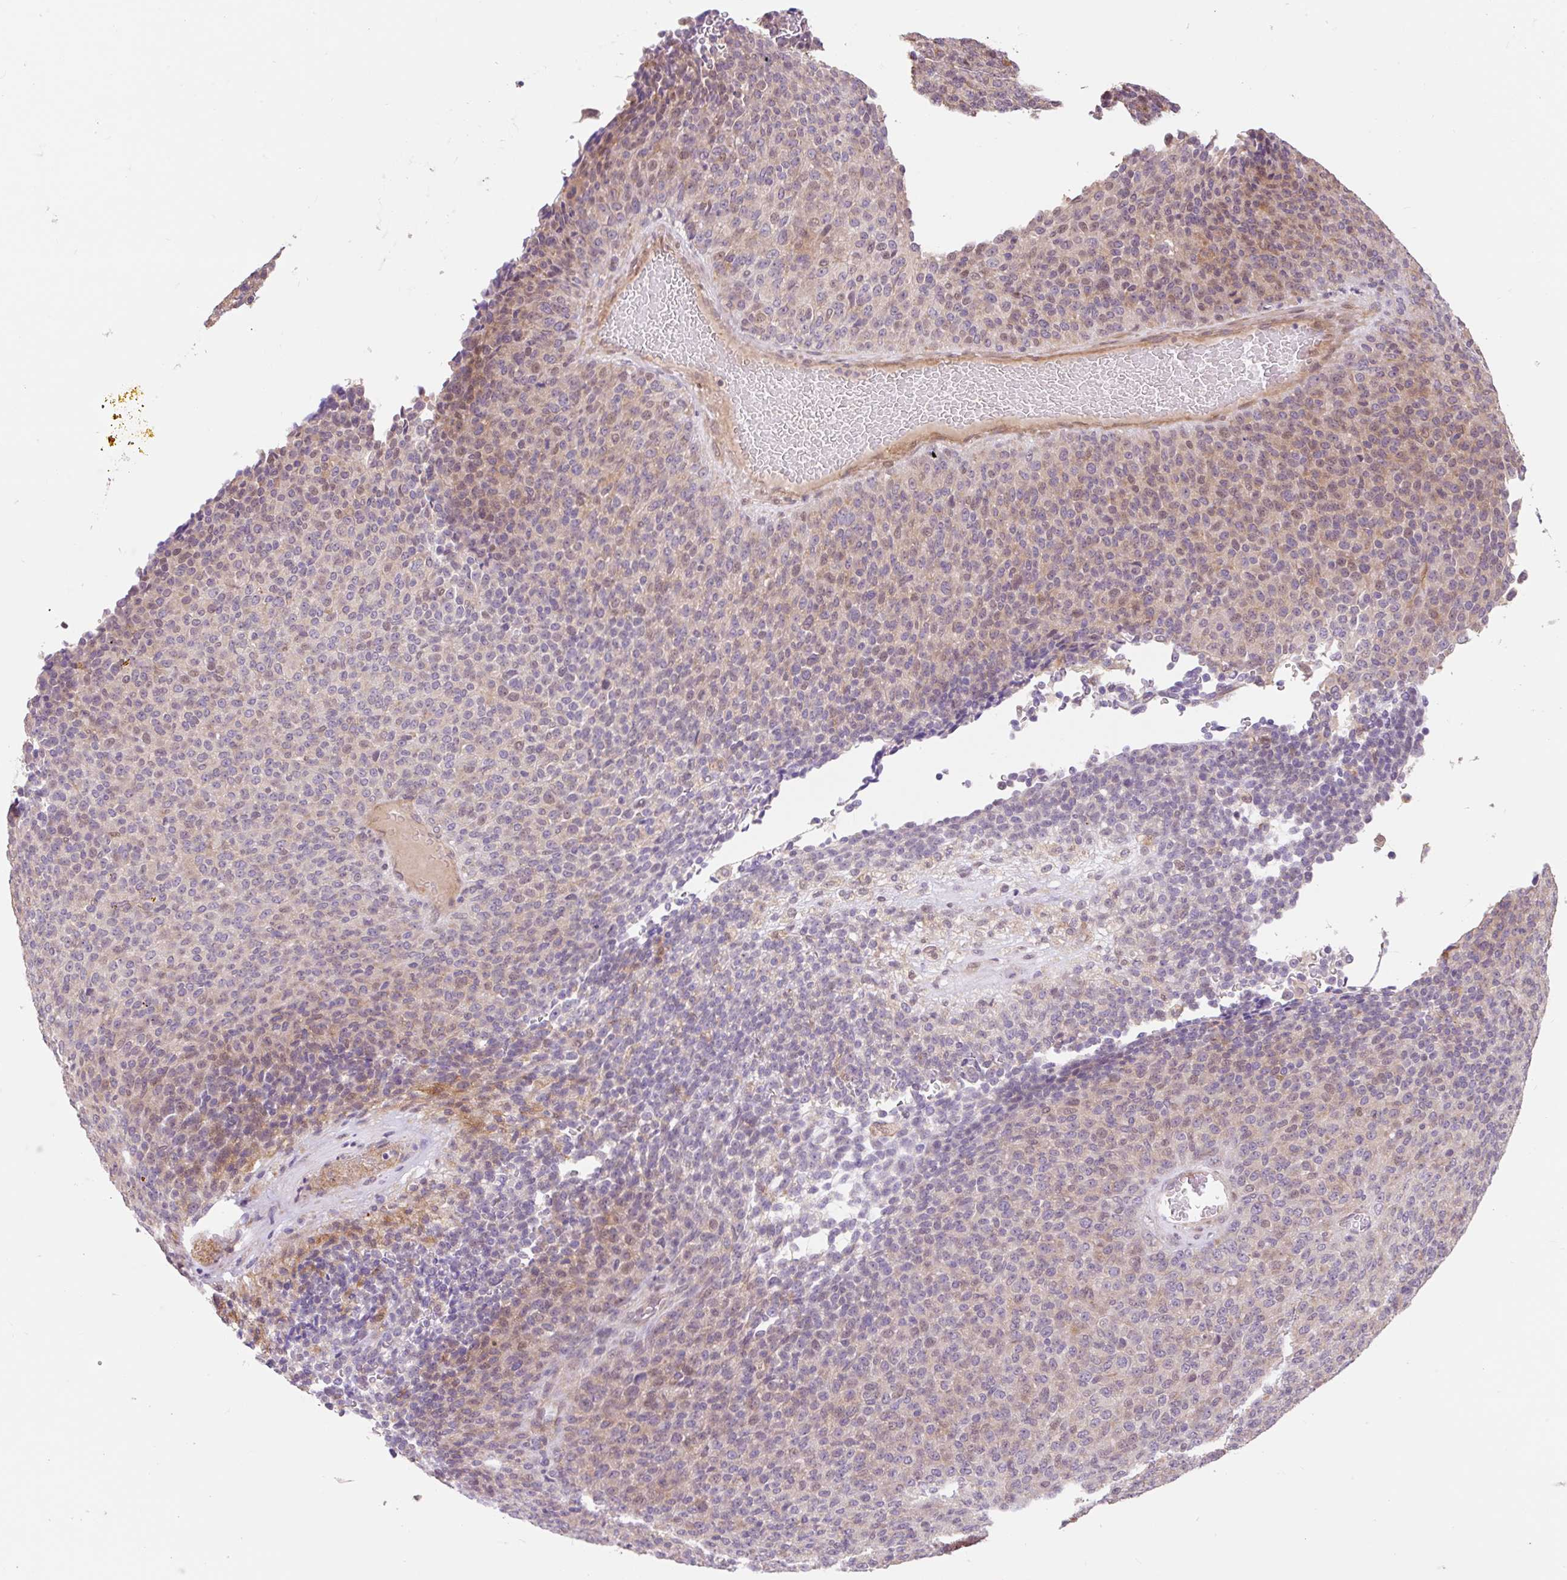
{"staining": {"intensity": "negative", "quantity": "none", "location": "none"}, "tissue": "melanoma", "cell_type": "Tumor cells", "image_type": "cancer", "snomed": [{"axis": "morphology", "description": "Malignant melanoma, Metastatic site"}, {"axis": "topography", "description": "Brain"}], "caption": "IHC of malignant melanoma (metastatic site) demonstrates no staining in tumor cells.", "gene": "EMC10", "patient": {"sex": "female", "age": 56}}